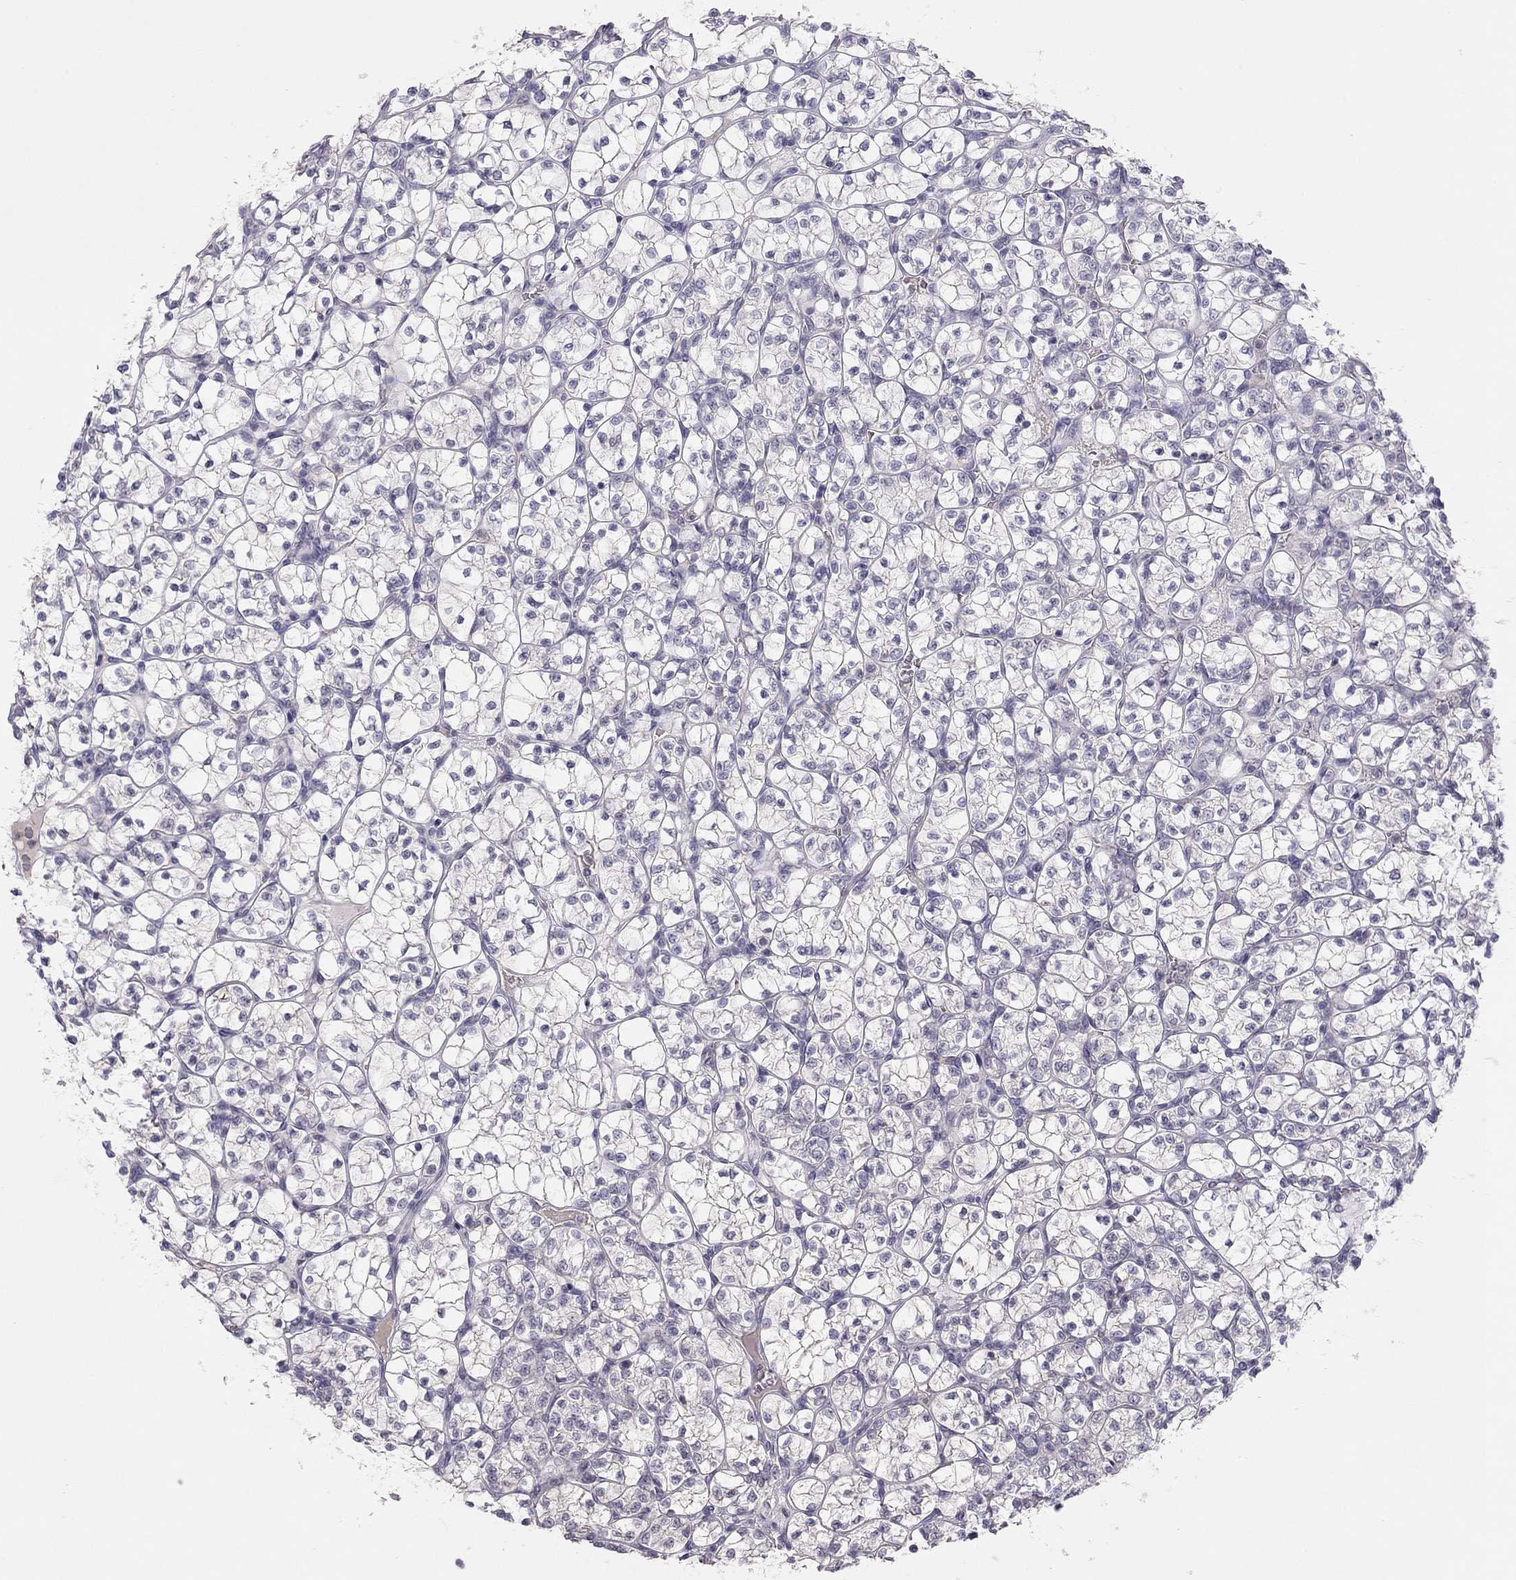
{"staining": {"intensity": "negative", "quantity": "none", "location": "none"}, "tissue": "renal cancer", "cell_type": "Tumor cells", "image_type": "cancer", "snomed": [{"axis": "morphology", "description": "Adenocarcinoma, NOS"}, {"axis": "topography", "description": "Kidney"}], "caption": "IHC micrograph of neoplastic tissue: renal adenocarcinoma stained with DAB demonstrates no significant protein positivity in tumor cells. Brightfield microscopy of immunohistochemistry stained with DAB (brown) and hematoxylin (blue), captured at high magnification.", "gene": "ADORA2A", "patient": {"sex": "female", "age": 89}}